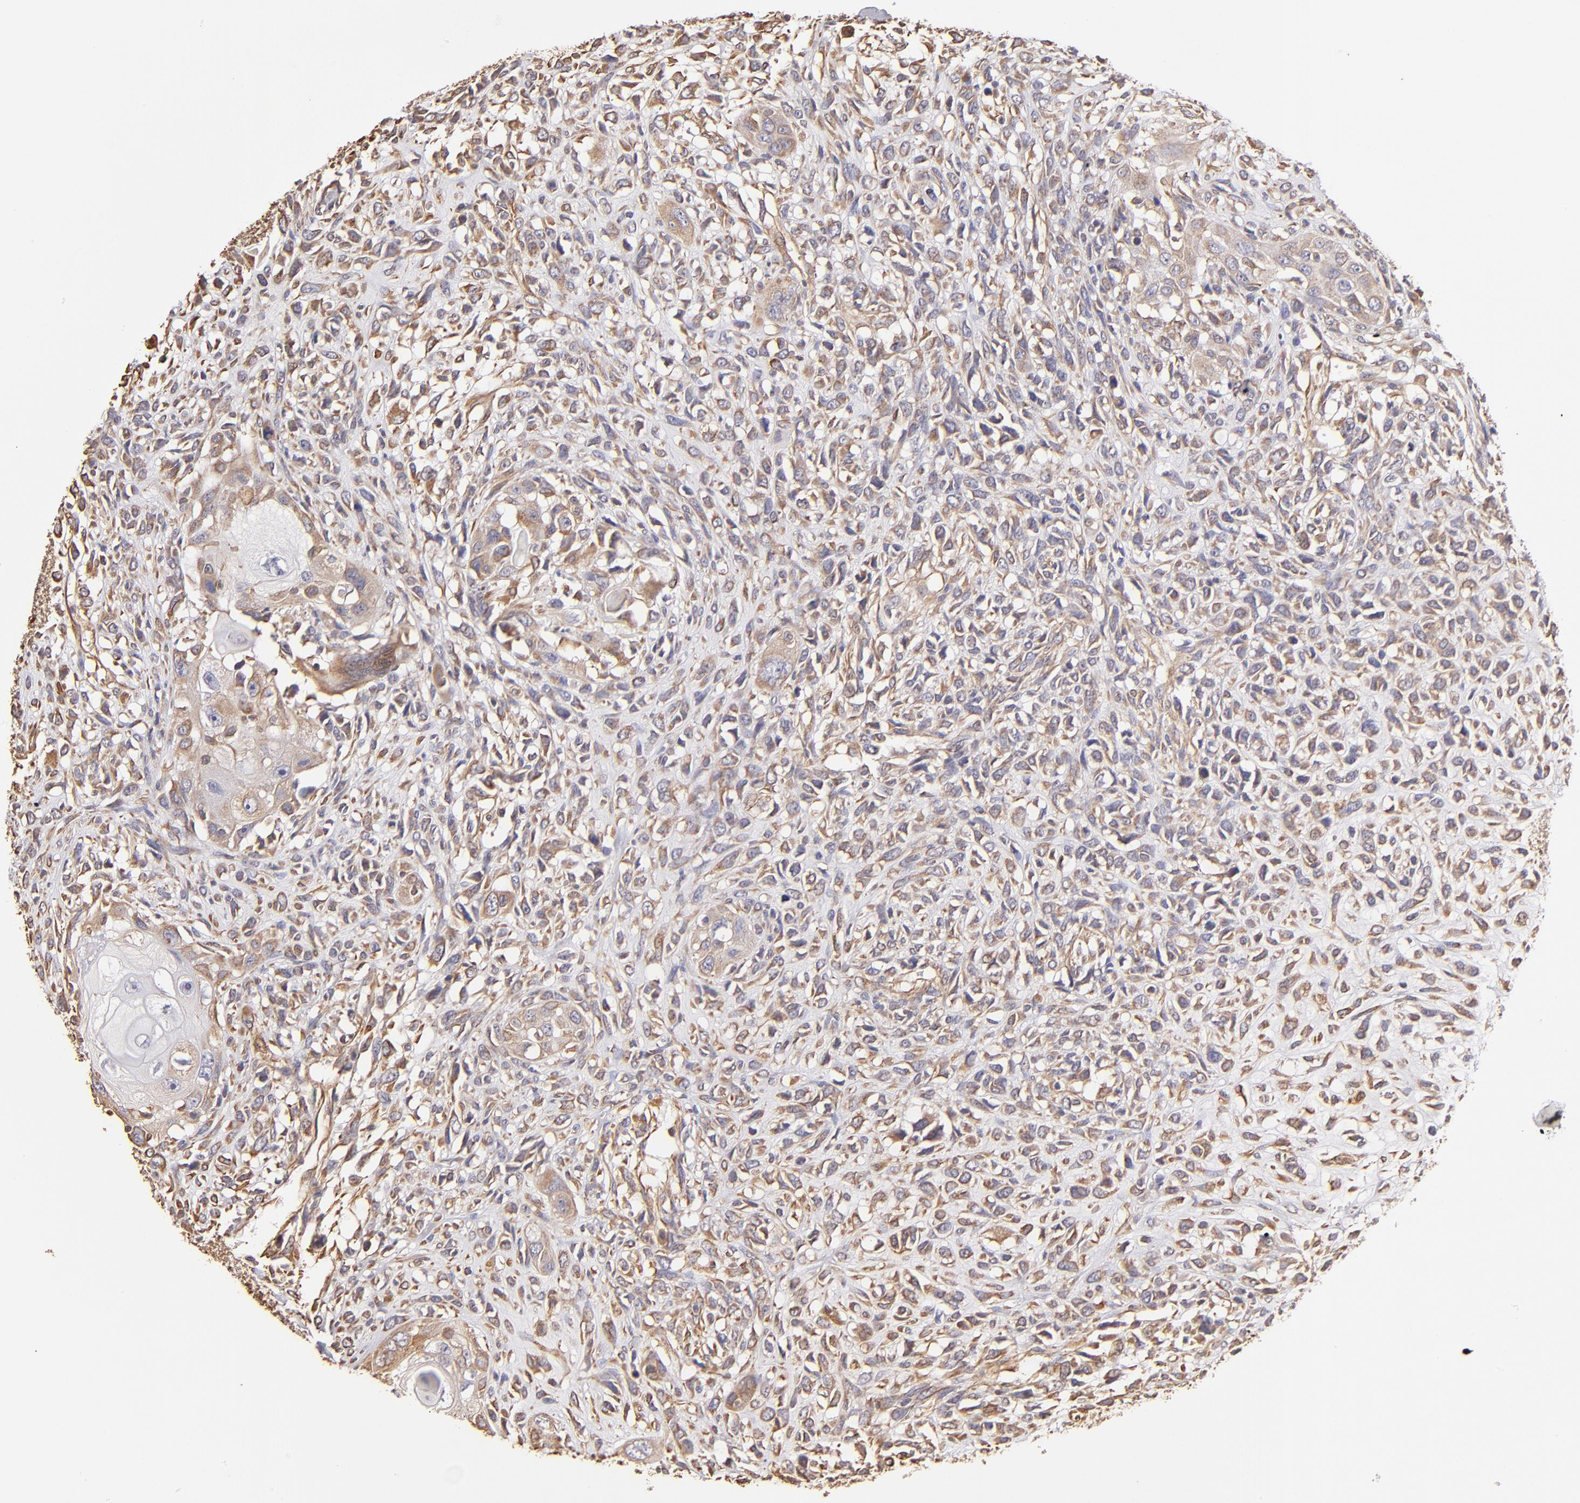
{"staining": {"intensity": "moderate", "quantity": ">75%", "location": "cytoplasmic/membranous"}, "tissue": "head and neck cancer", "cell_type": "Tumor cells", "image_type": "cancer", "snomed": [{"axis": "morphology", "description": "Neoplasm, malignant, NOS"}, {"axis": "topography", "description": "Salivary gland"}, {"axis": "topography", "description": "Head-Neck"}], "caption": "Human head and neck cancer (malignant neoplasm) stained with a protein marker displays moderate staining in tumor cells.", "gene": "ABCC1", "patient": {"sex": "male", "age": 43}}